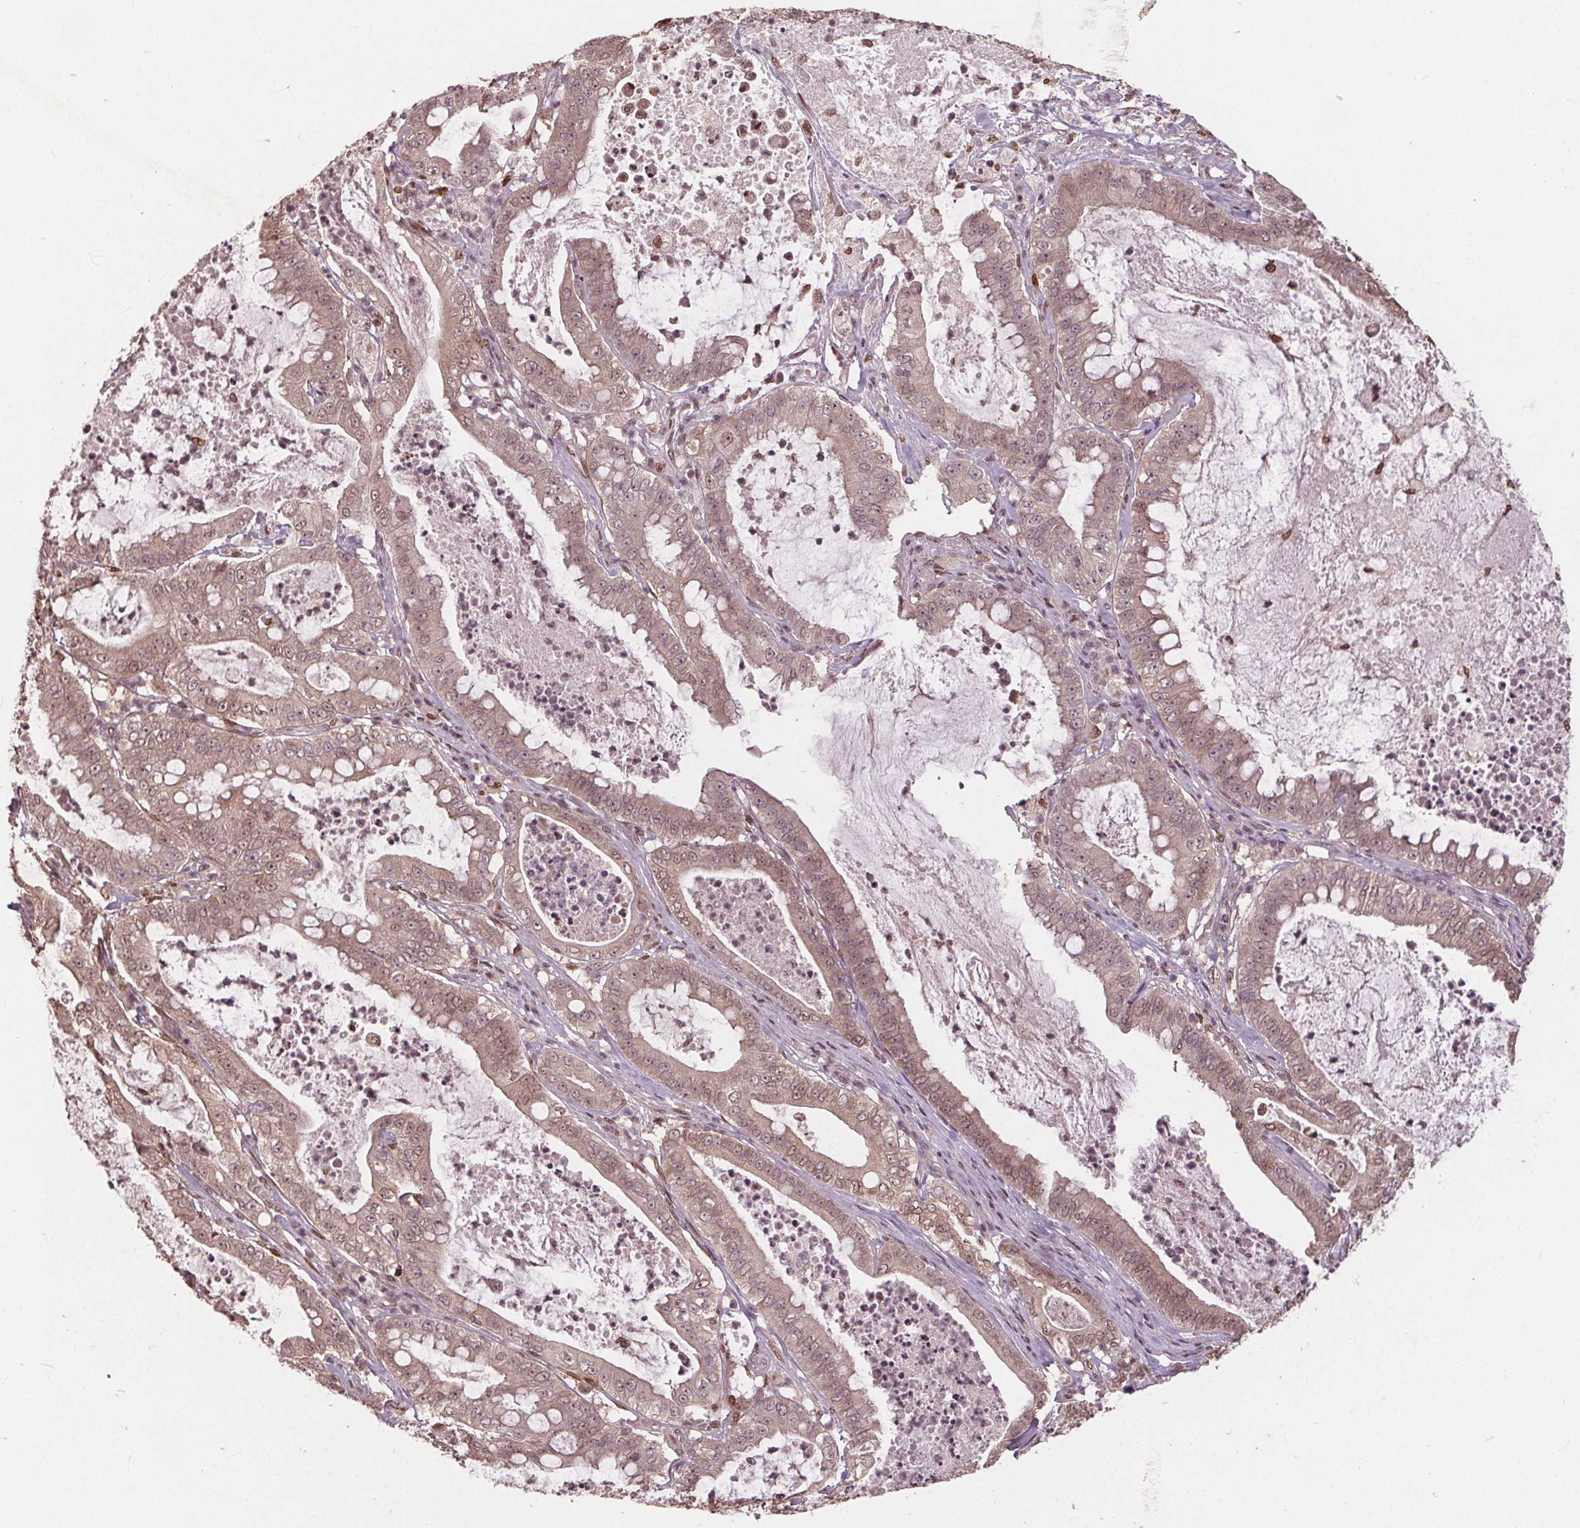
{"staining": {"intensity": "weak", "quantity": "25%-75%", "location": "cytoplasmic/membranous,nuclear"}, "tissue": "pancreatic cancer", "cell_type": "Tumor cells", "image_type": "cancer", "snomed": [{"axis": "morphology", "description": "Adenocarcinoma, NOS"}, {"axis": "topography", "description": "Pancreas"}], "caption": "Immunohistochemistry (DAB (3,3'-diaminobenzidine)) staining of adenocarcinoma (pancreatic) displays weak cytoplasmic/membranous and nuclear protein staining in approximately 25%-75% of tumor cells. (brown staining indicates protein expression, while blue staining denotes nuclei).", "gene": "HIF1AN", "patient": {"sex": "male", "age": 71}}